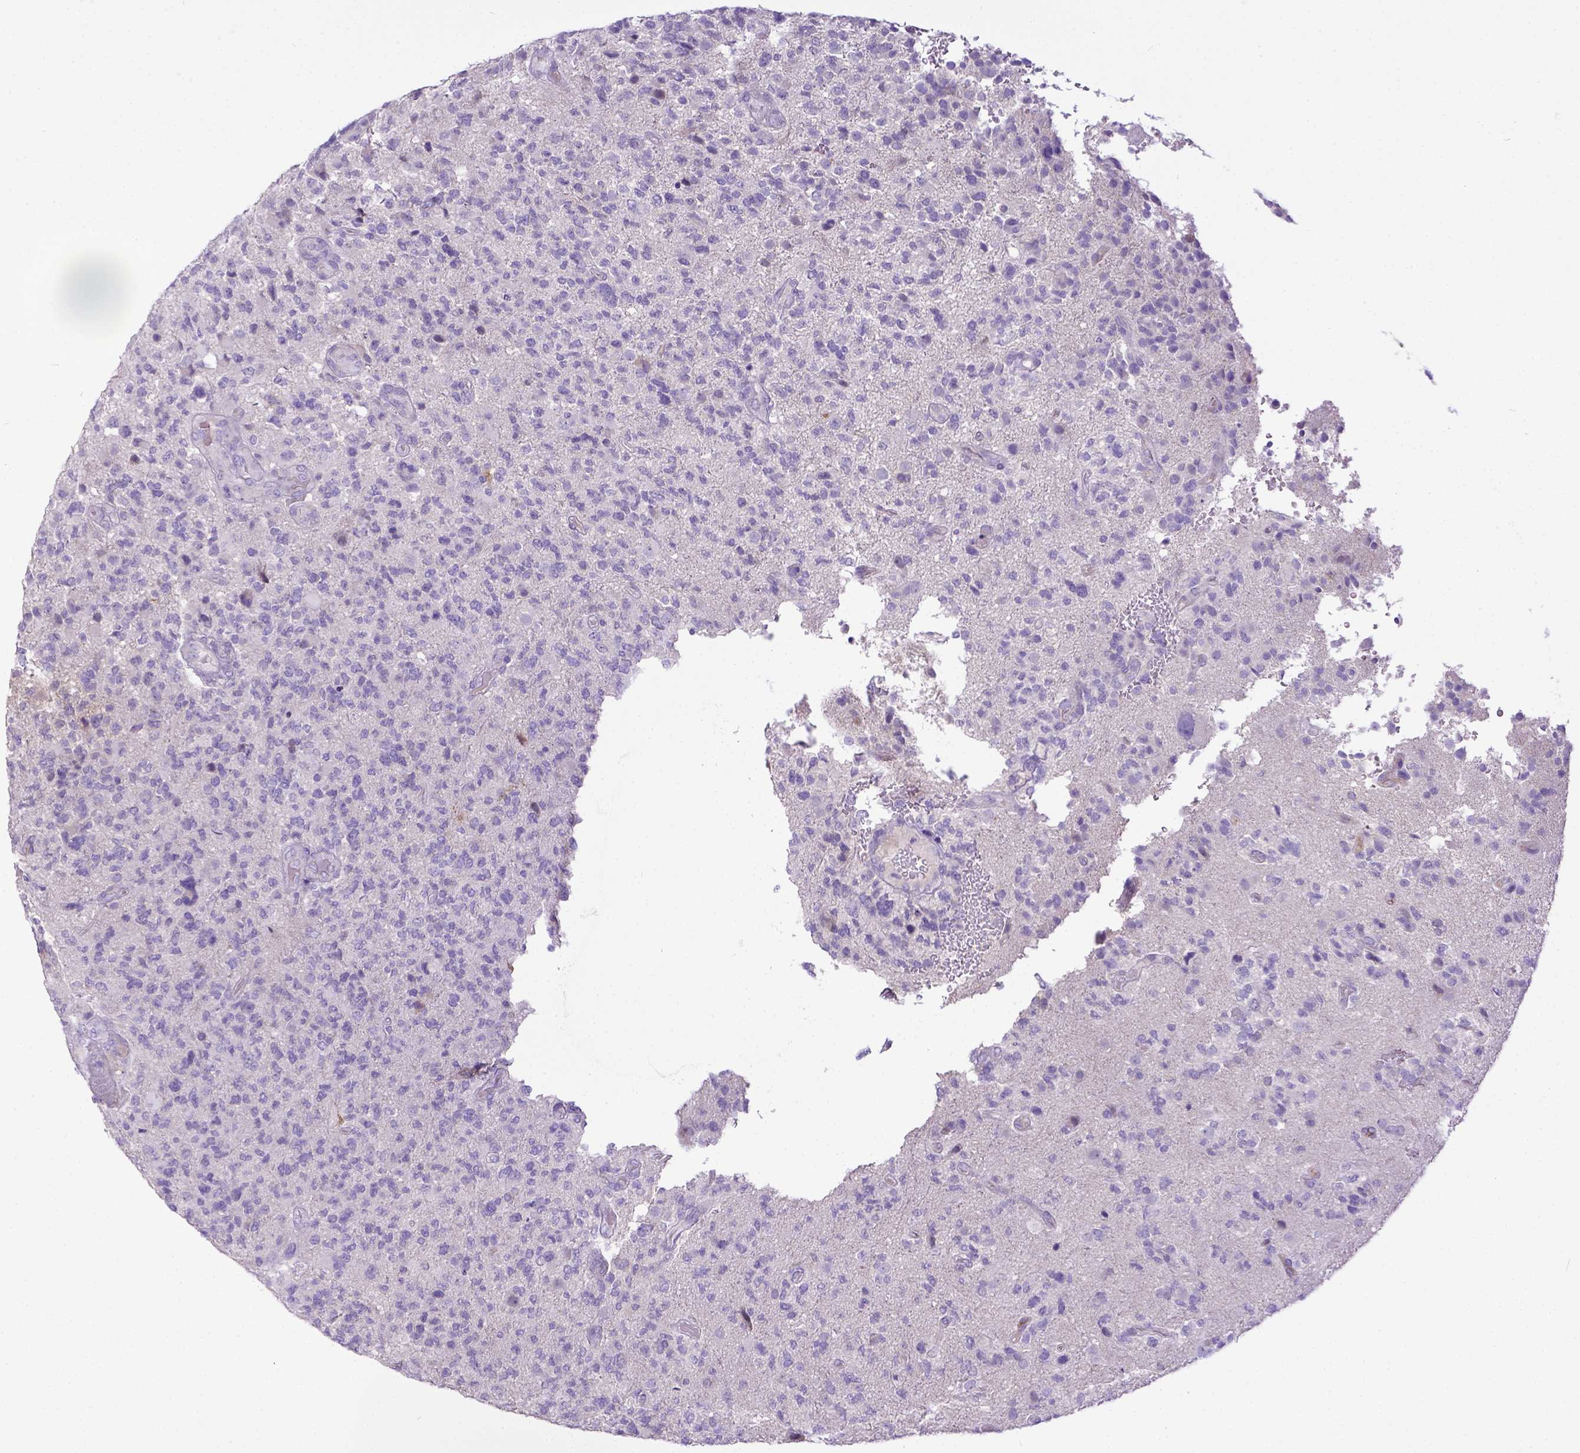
{"staining": {"intensity": "negative", "quantity": "none", "location": "none"}, "tissue": "glioma", "cell_type": "Tumor cells", "image_type": "cancer", "snomed": [{"axis": "morphology", "description": "Glioma, malignant, High grade"}, {"axis": "topography", "description": "Brain"}], "caption": "The image displays no staining of tumor cells in malignant glioma (high-grade). Nuclei are stained in blue.", "gene": "KIT", "patient": {"sex": "female", "age": 71}}